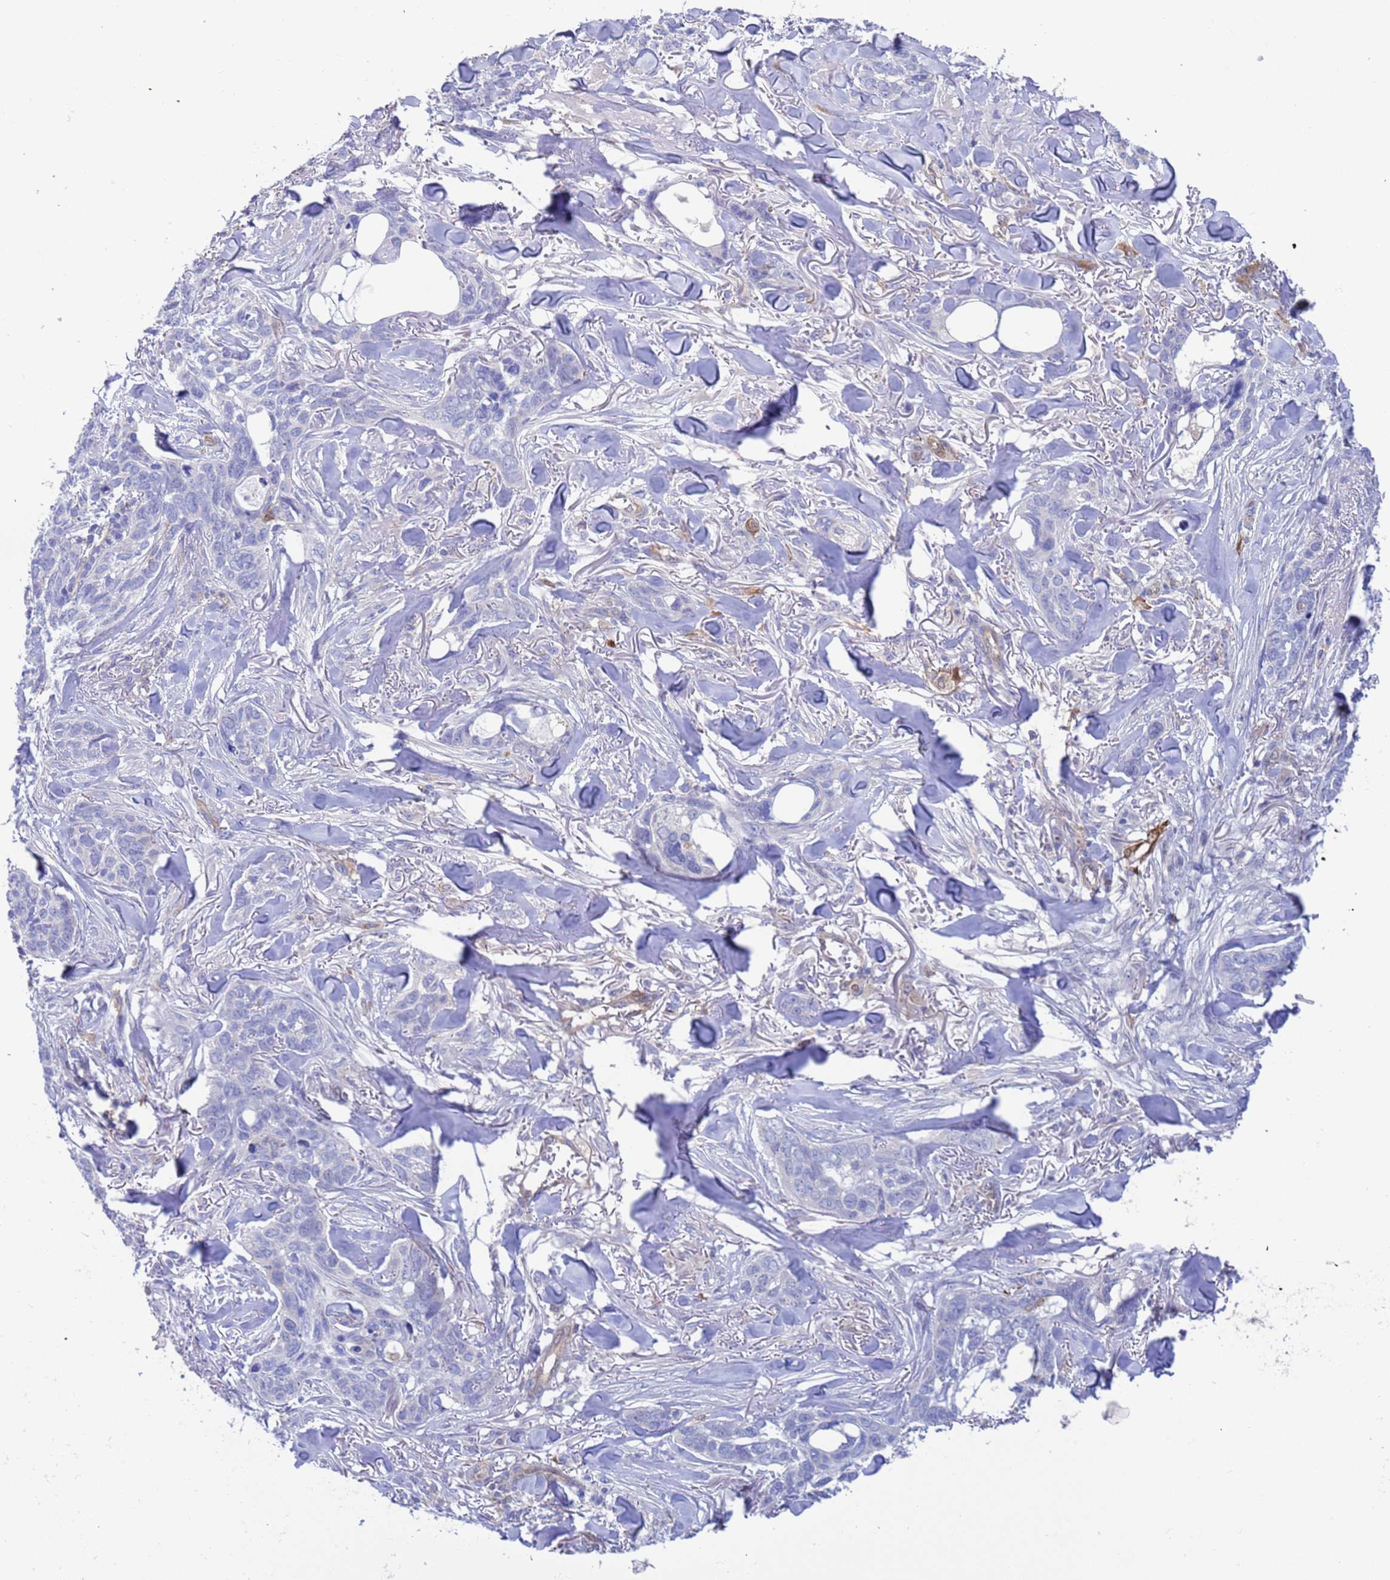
{"staining": {"intensity": "negative", "quantity": "none", "location": "none"}, "tissue": "skin cancer", "cell_type": "Tumor cells", "image_type": "cancer", "snomed": [{"axis": "morphology", "description": "Basal cell carcinoma"}, {"axis": "topography", "description": "Skin"}], "caption": "Tumor cells are negative for brown protein staining in skin cancer.", "gene": "FOXRED1", "patient": {"sex": "male", "age": 86}}